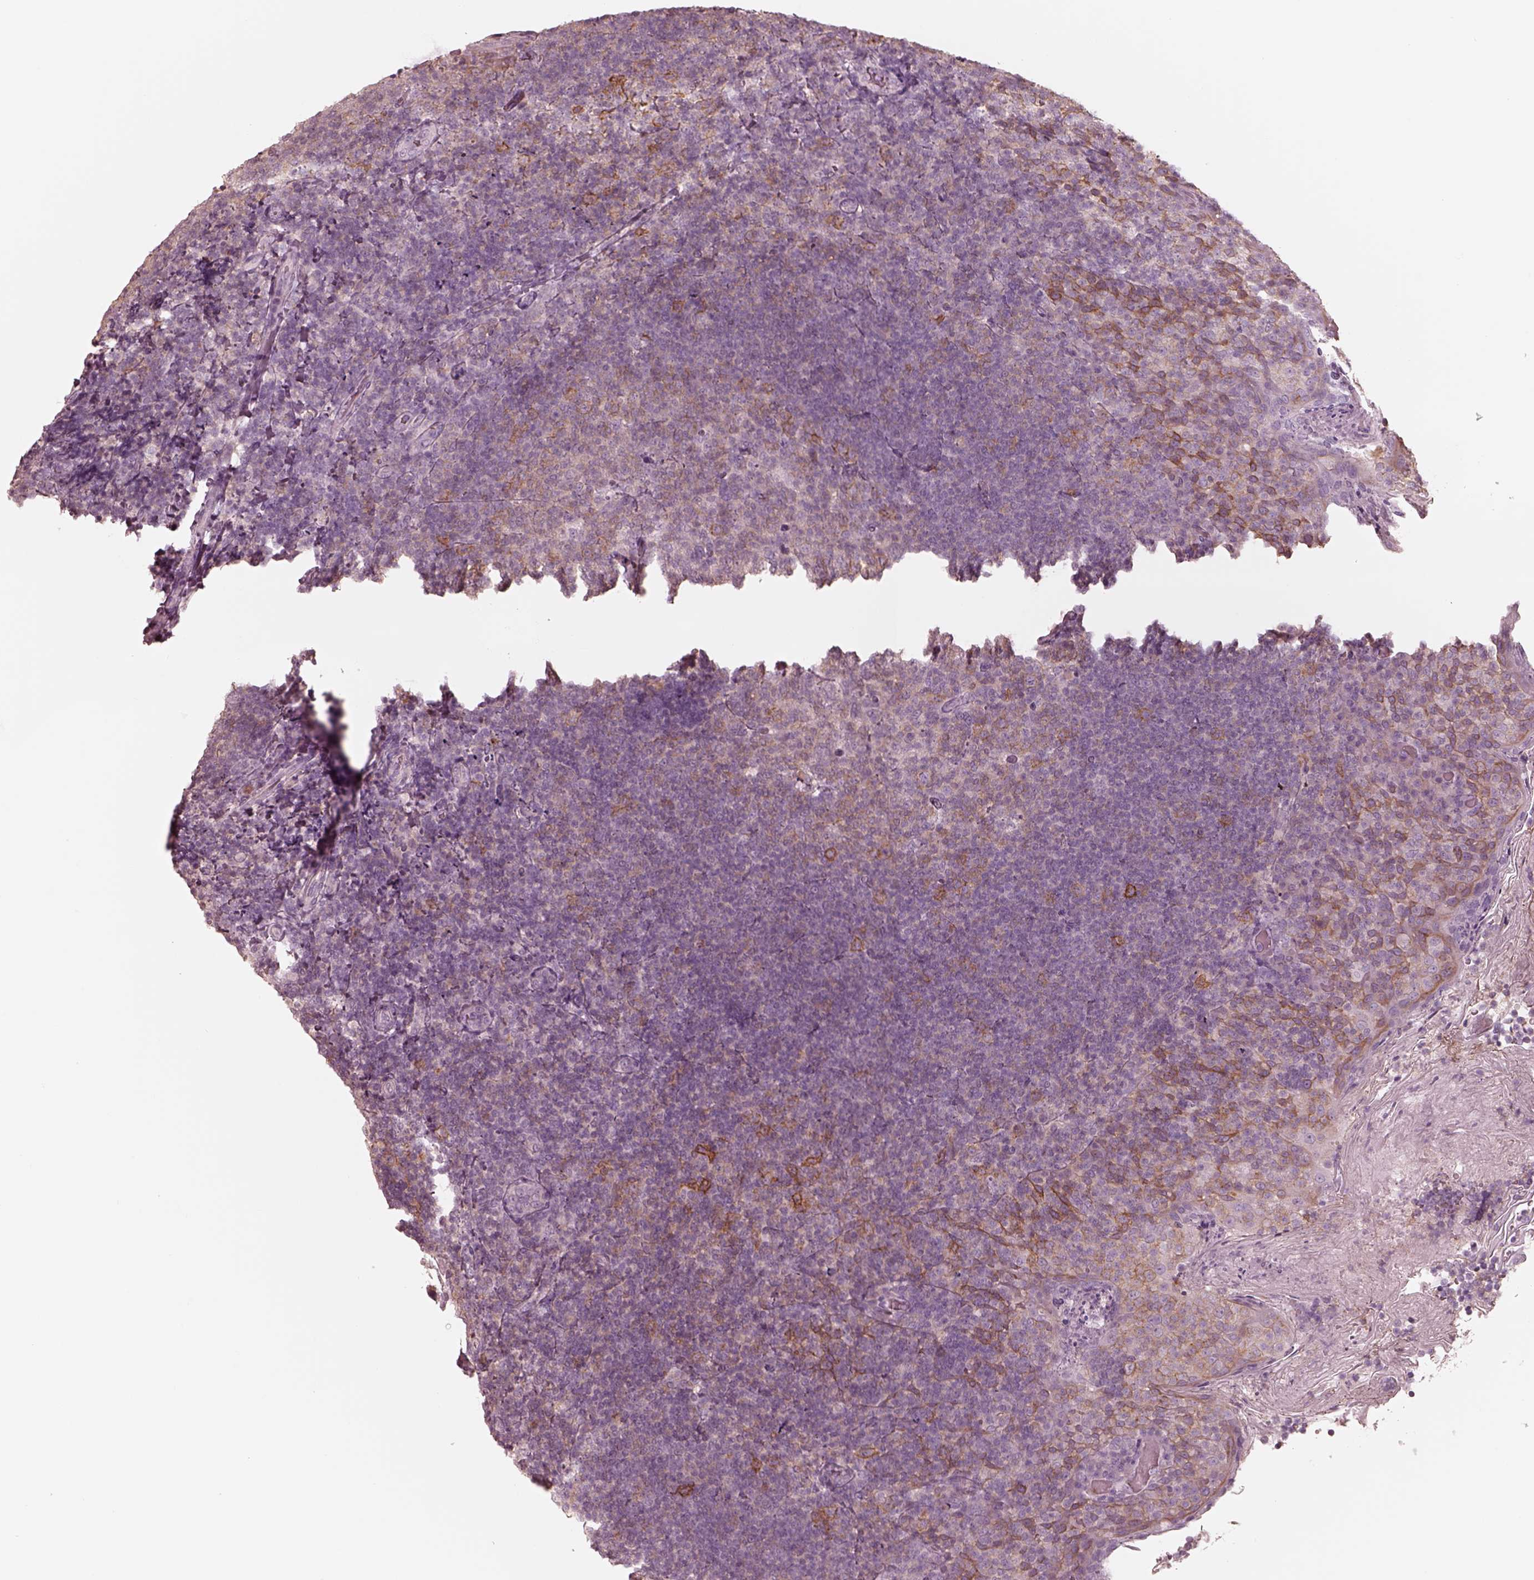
{"staining": {"intensity": "weak", "quantity": "25%-75%", "location": "cytoplasmic/membranous"}, "tissue": "tonsil", "cell_type": "Germinal center cells", "image_type": "normal", "snomed": [{"axis": "morphology", "description": "Normal tissue, NOS"}, {"axis": "topography", "description": "Tonsil"}], "caption": "Benign tonsil shows weak cytoplasmic/membranous staining in about 25%-75% of germinal center cells (brown staining indicates protein expression, while blue staining denotes nuclei)..", "gene": "GPRIN1", "patient": {"sex": "female", "age": 10}}